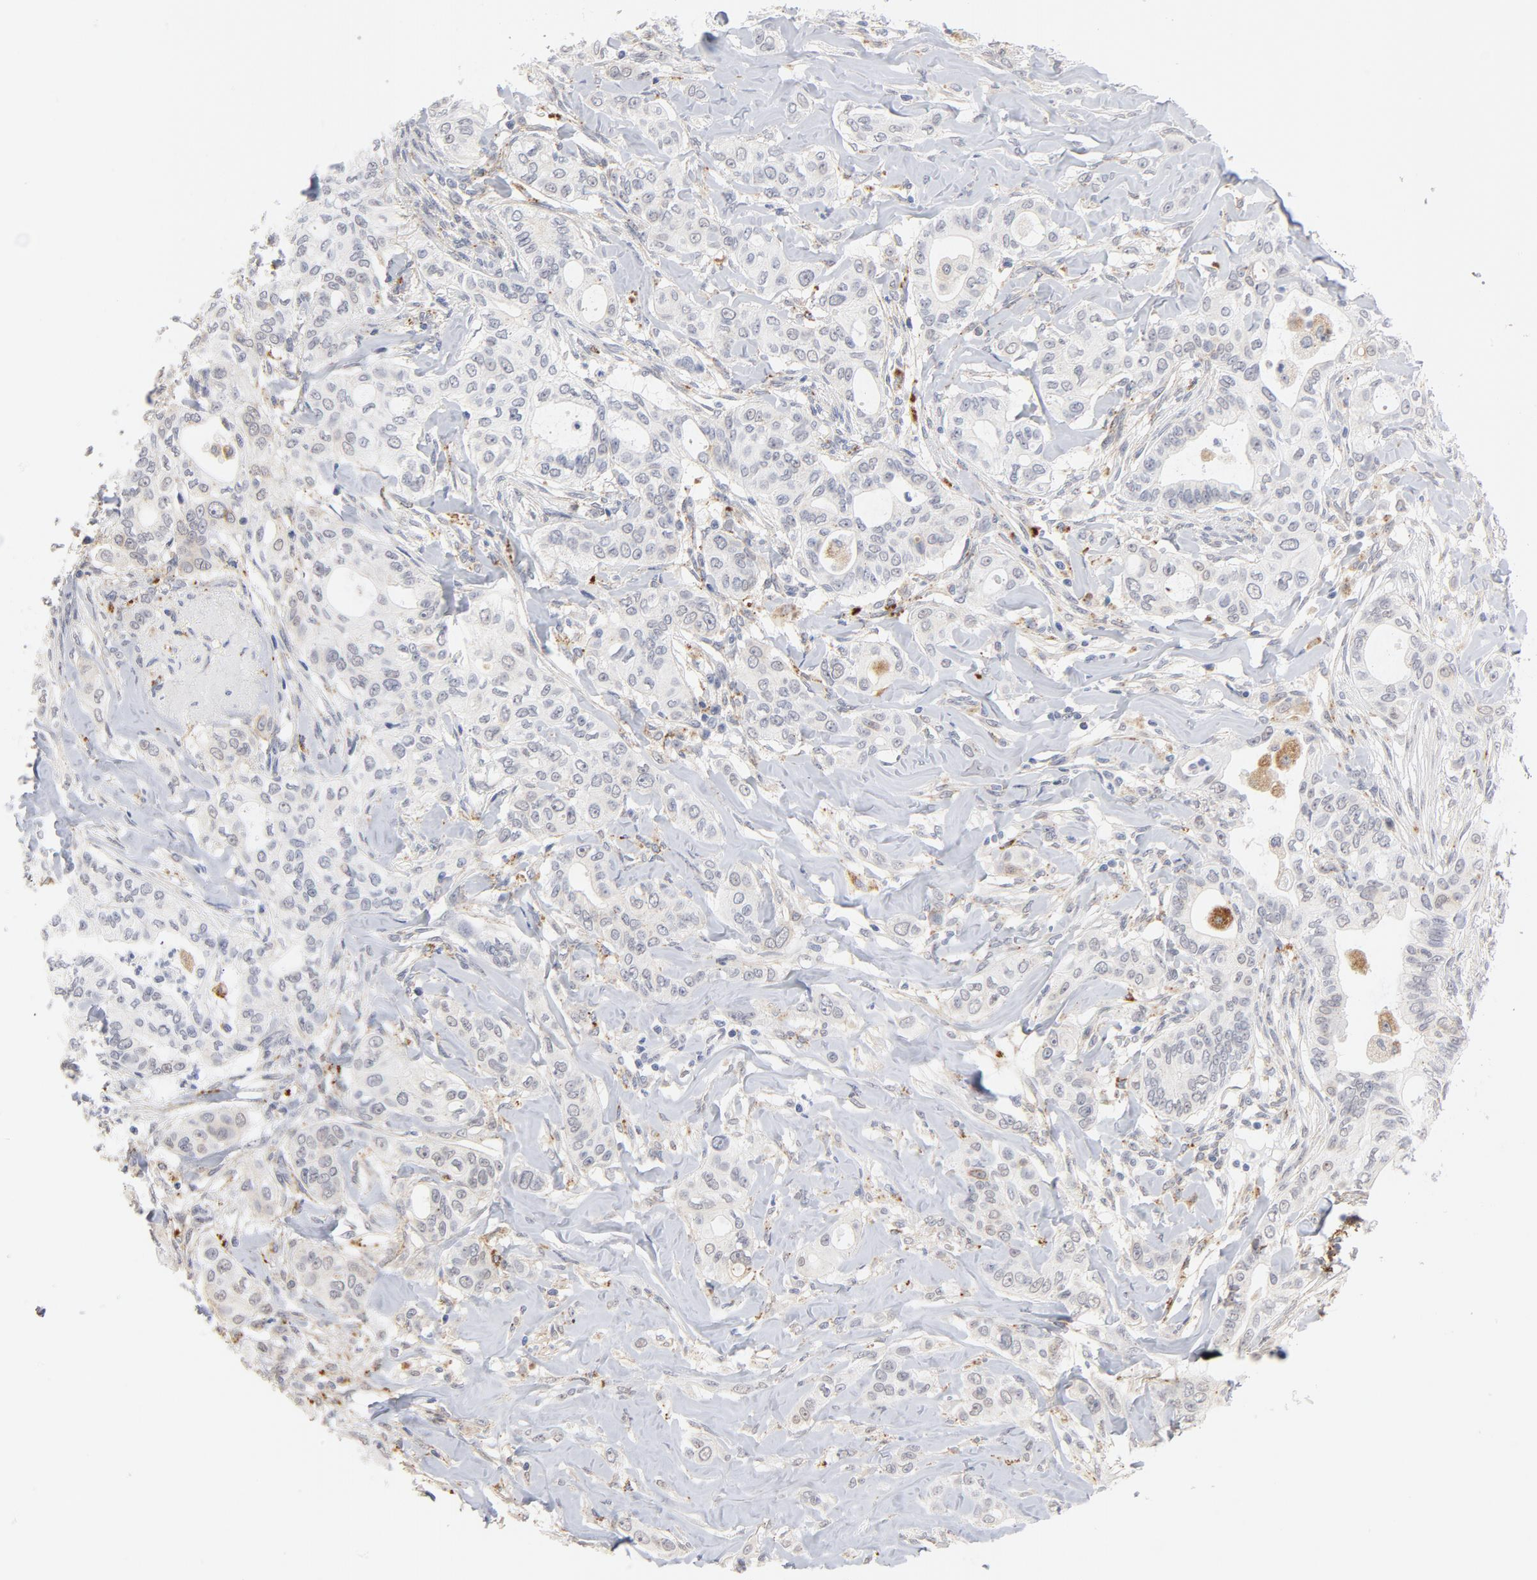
{"staining": {"intensity": "negative", "quantity": "none", "location": "none"}, "tissue": "liver cancer", "cell_type": "Tumor cells", "image_type": "cancer", "snomed": [{"axis": "morphology", "description": "Cholangiocarcinoma"}, {"axis": "topography", "description": "Liver"}], "caption": "Tumor cells are negative for protein expression in human liver cholangiocarcinoma. (DAB (3,3'-diaminobenzidine) immunohistochemistry with hematoxylin counter stain).", "gene": "LTBP2", "patient": {"sex": "female", "age": 67}}